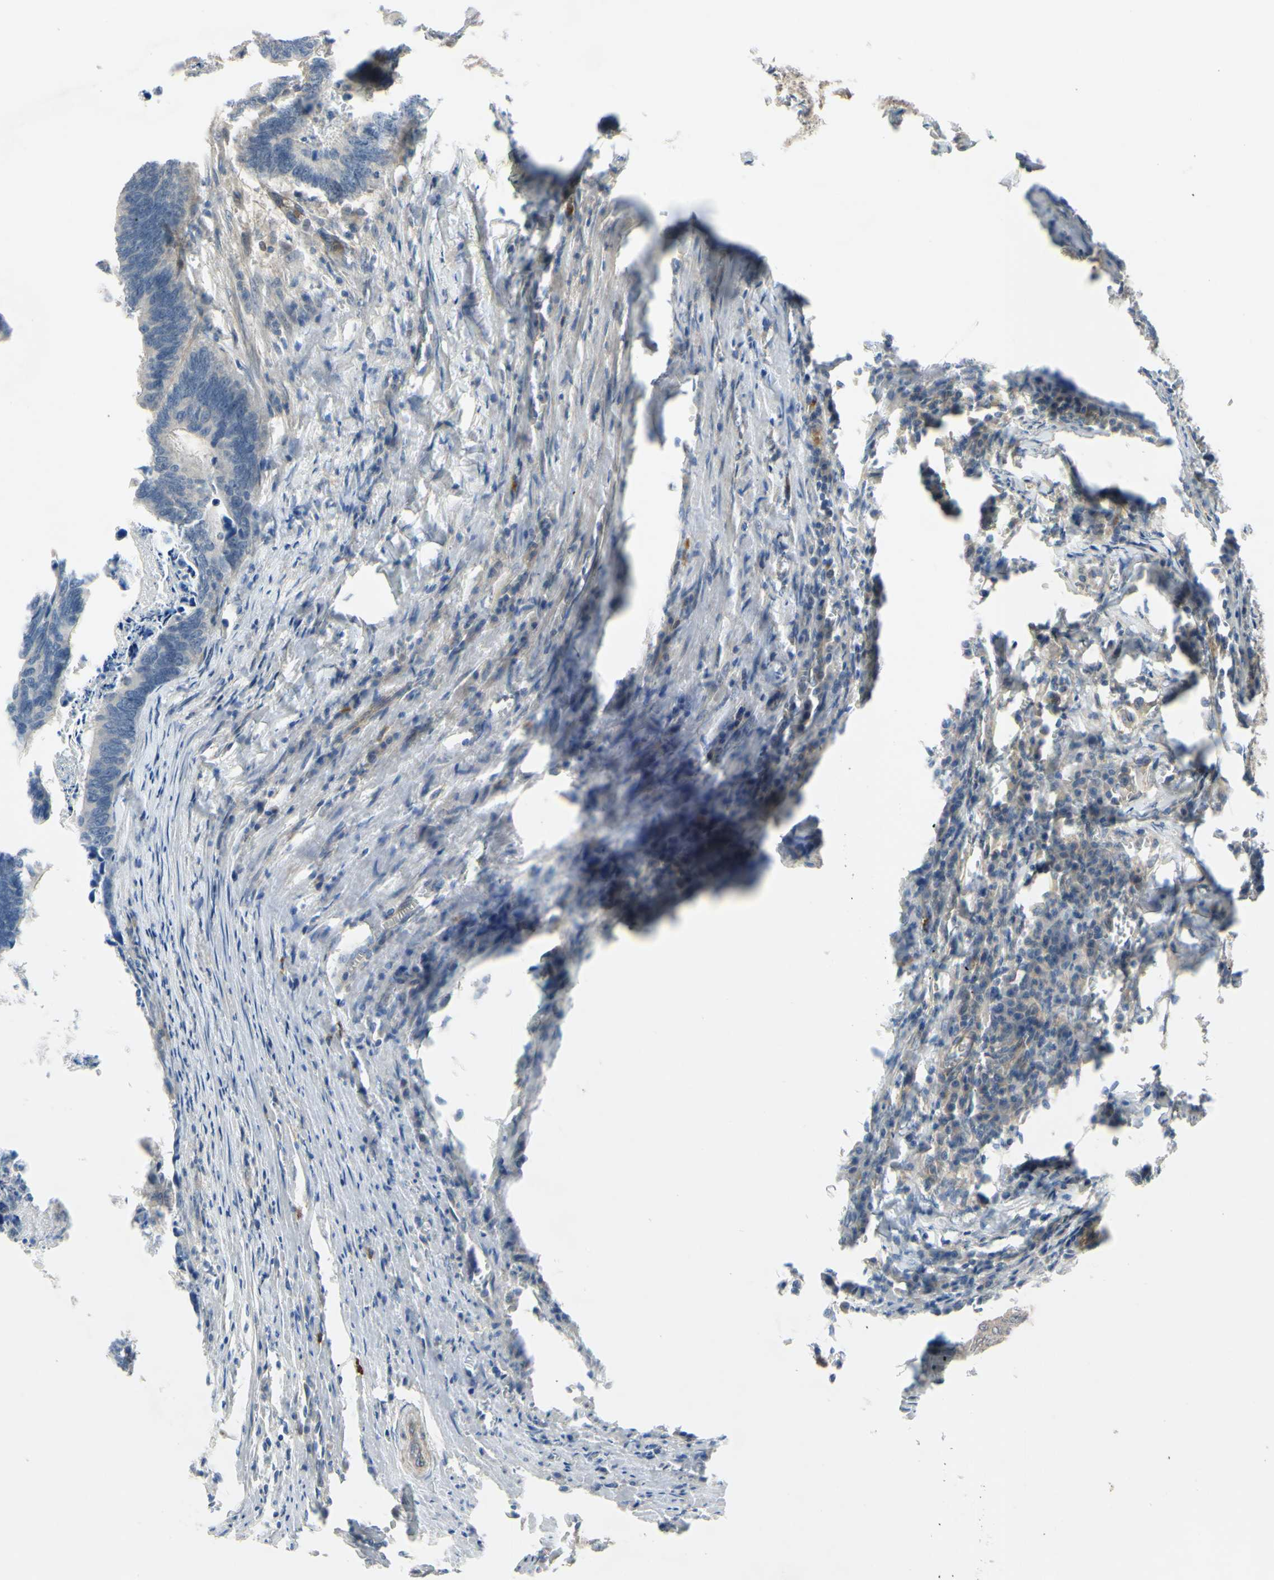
{"staining": {"intensity": "negative", "quantity": "none", "location": "none"}, "tissue": "colorectal cancer", "cell_type": "Tumor cells", "image_type": "cancer", "snomed": [{"axis": "morphology", "description": "Adenocarcinoma, NOS"}, {"axis": "topography", "description": "Colon"}], "caption": "Immunohistochemistry (IHC) of colorectal adenocarcinoma demonstrates no positivity in tumor cells.", "gene": "COMMD9", "patient": {"sex": "male", "age": 72}}